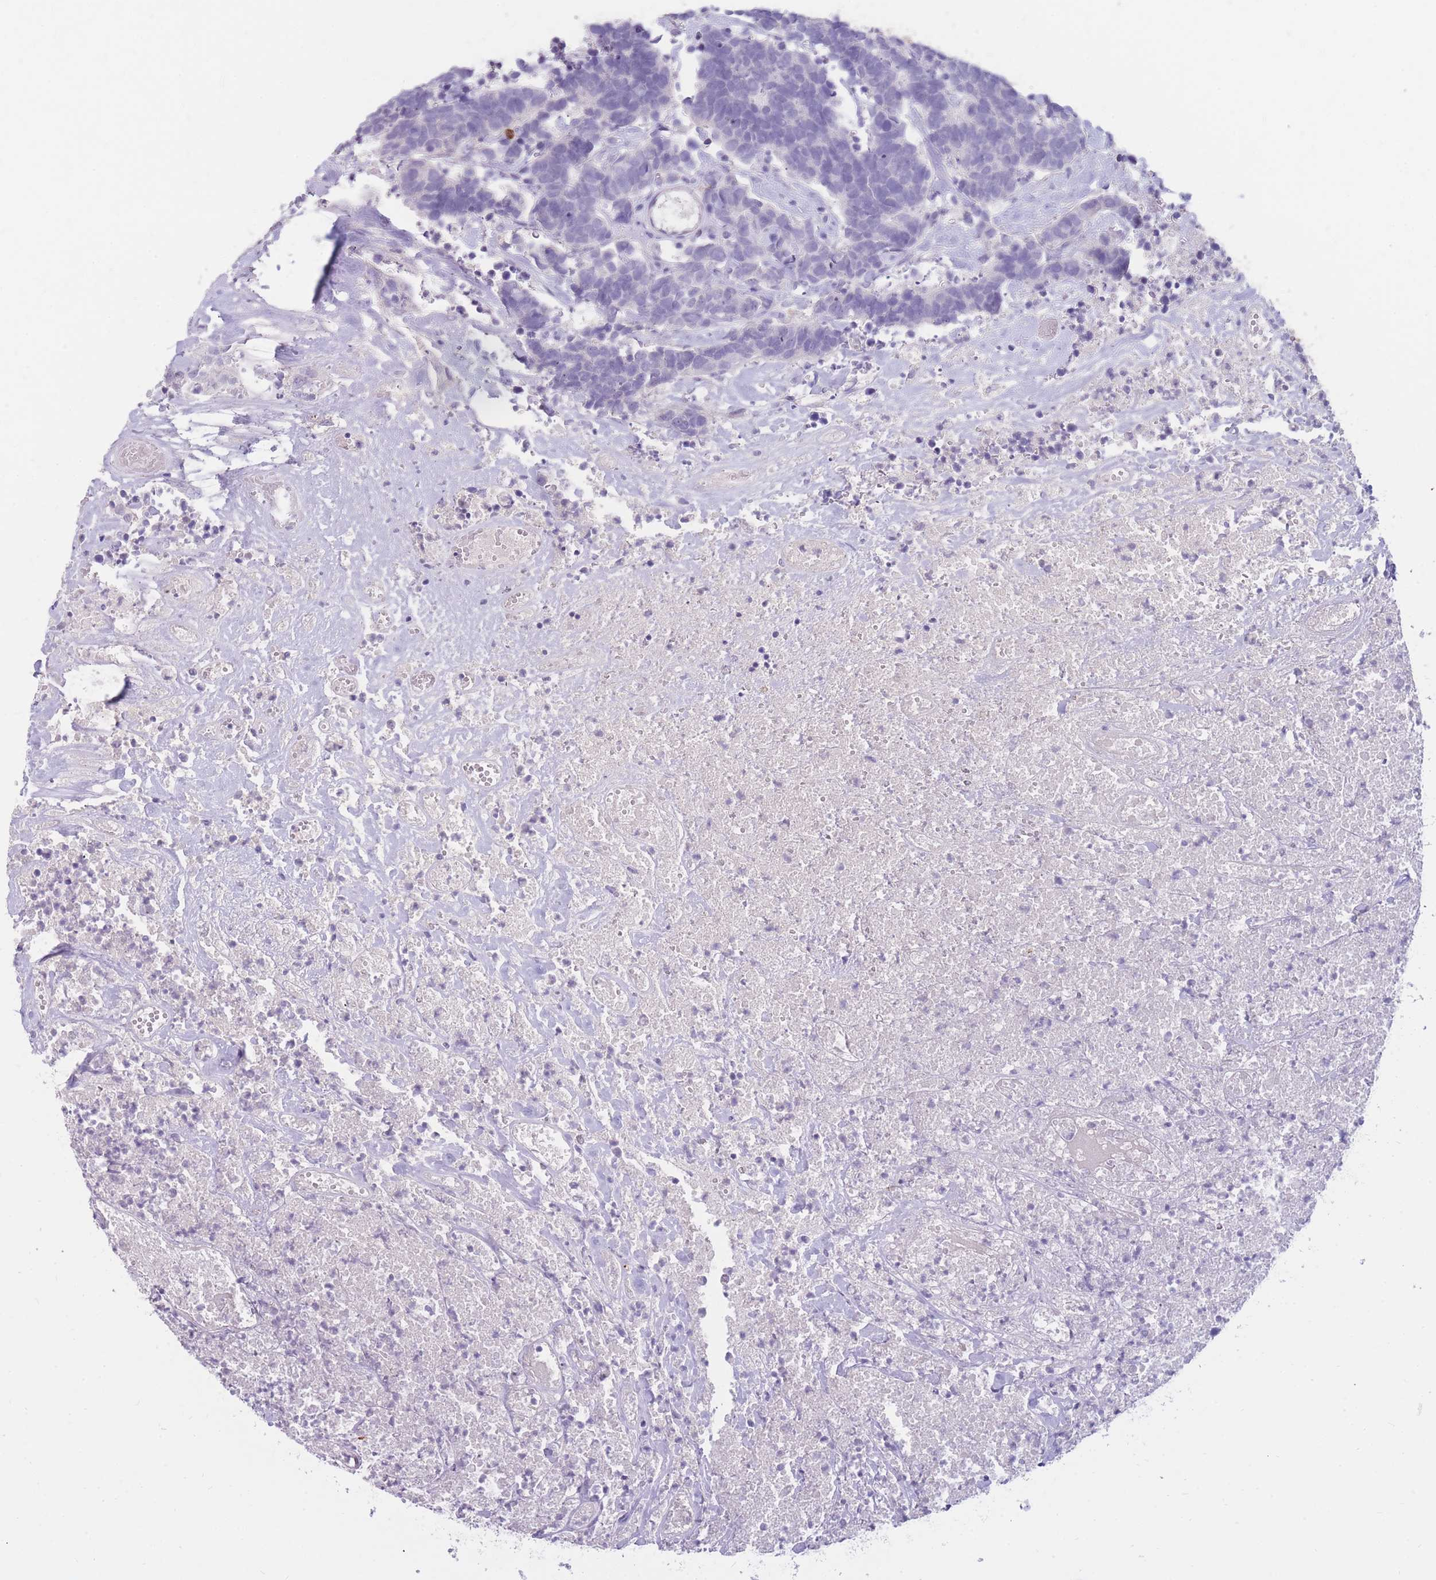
{"staining": {"intensity": "negative", "quantity": "none", "location": "none"}, "tissue": "carcinoid", "cell_type": "Tumor cells", "image_type": "cancer", "snomed": [{"axis": "morphology", "description": "Carcinoma, NOS"}, {"axis": "morphology", "description": "Carcinoid, malignant, NOS"}, {"axis": "topography", "description": "Urinary bladder"}], "caption": "Immunohistochemistry histopathology image of neoplastic tissue: malignant carcinoid stained with DAB shows no significant protein positivity in tumor cells. Brightfield microscopy of IHC stained with DAB (brown) and hematoxylin (blue), captured at high magnification.", "gene": "TPSD1", "patient": {"sex": "male", "age": 57}}